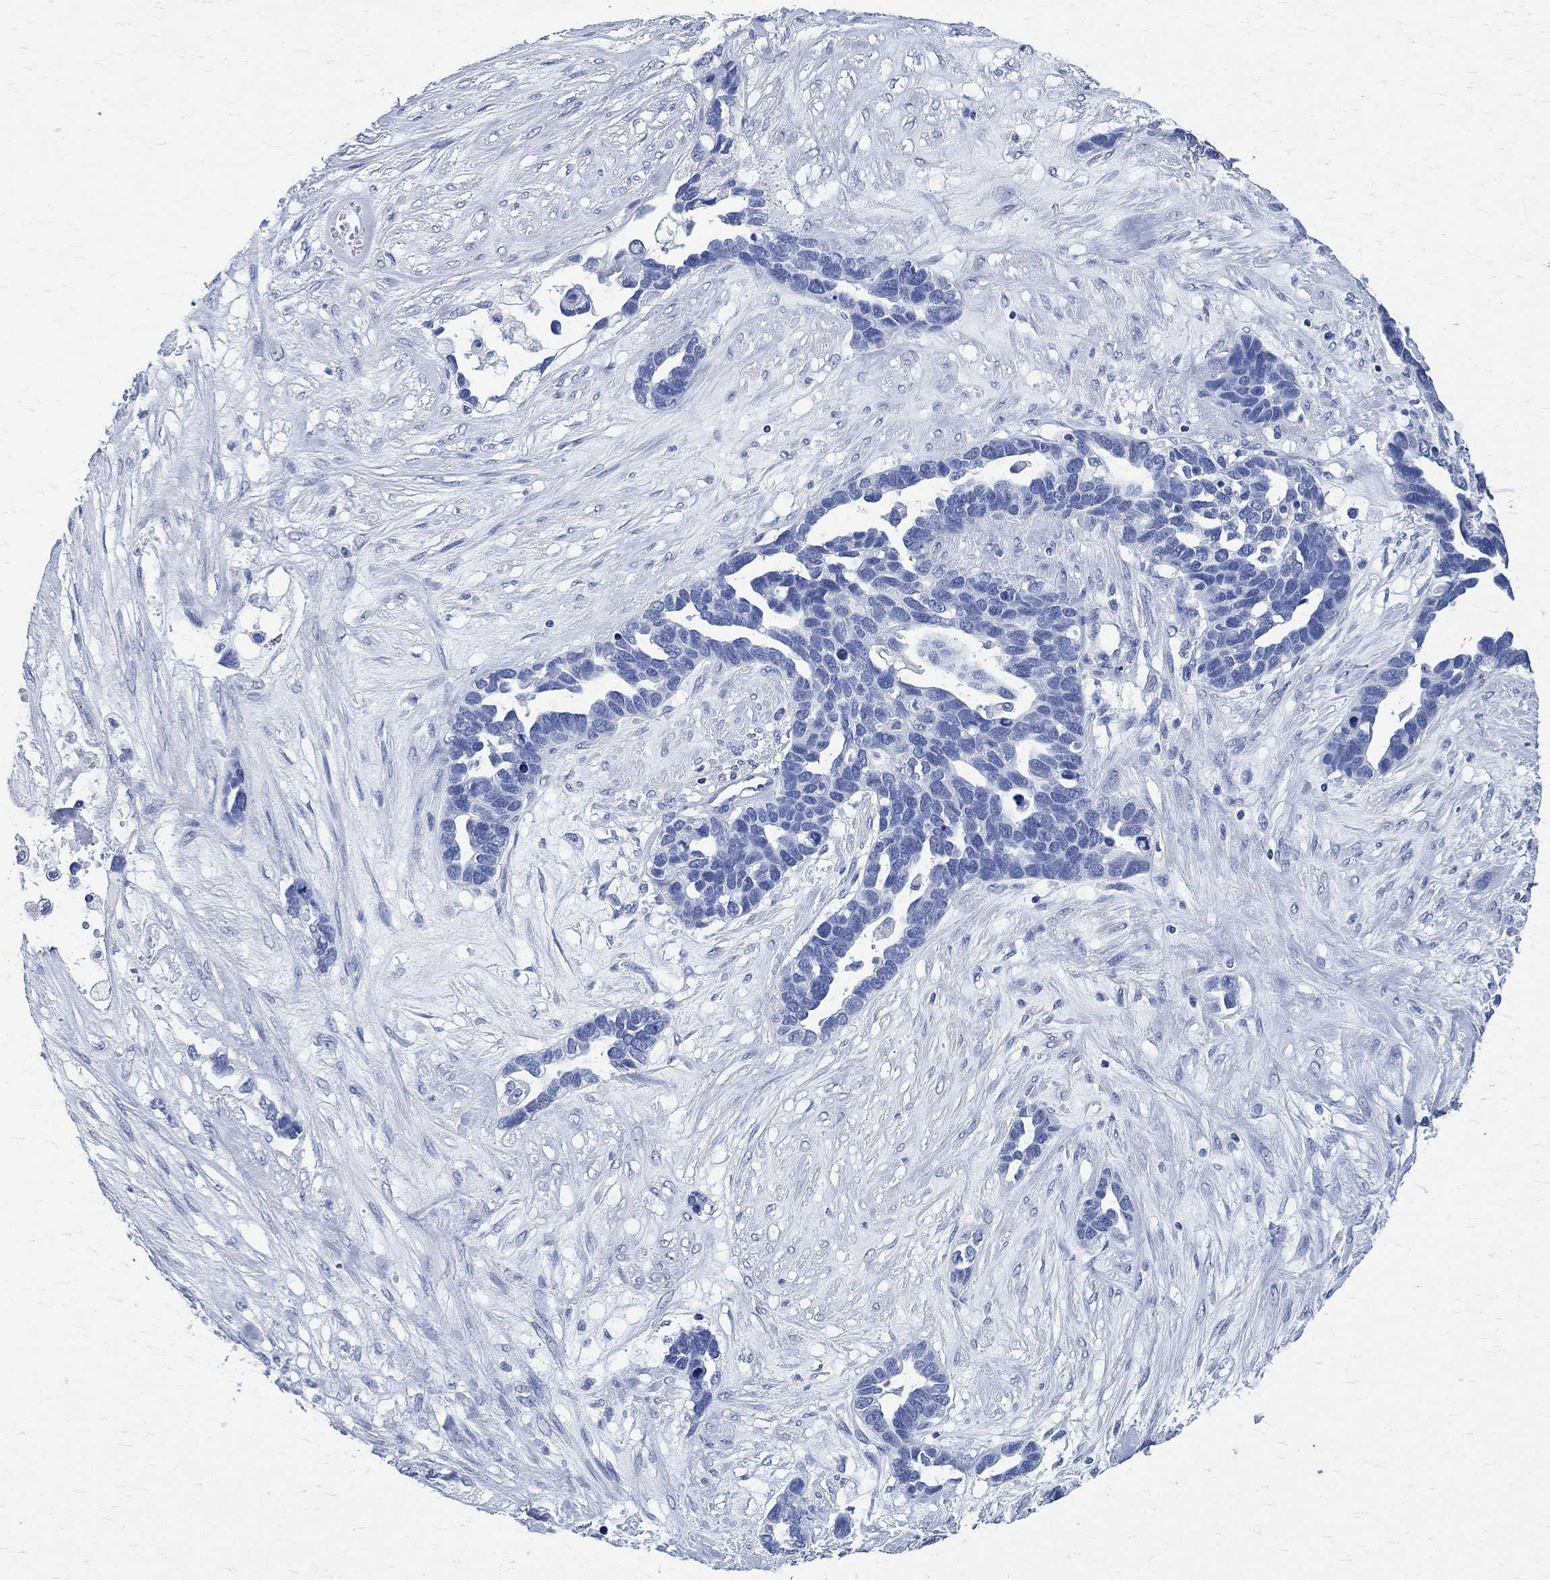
{"staining": {"intensity": "negative", "quantity": "none", "location": "none"}, "tissue": "ovarian cancer", "cell_type": "Tumor cells", "image_type": "cancer", "snomed": [{"axis": "morphology", "description": "Cystadenocarcinoma, serous, NOS"}, {"axis": "topography", "description": "Ovary"}], "caption": "DAB immunohistochemical staining of human serous cystadenocarcinoma (ovarian) displays no significant positivity in tumor cells.", "gene": "TMEM221", "patient": {"sex": "female", "age": 54}}